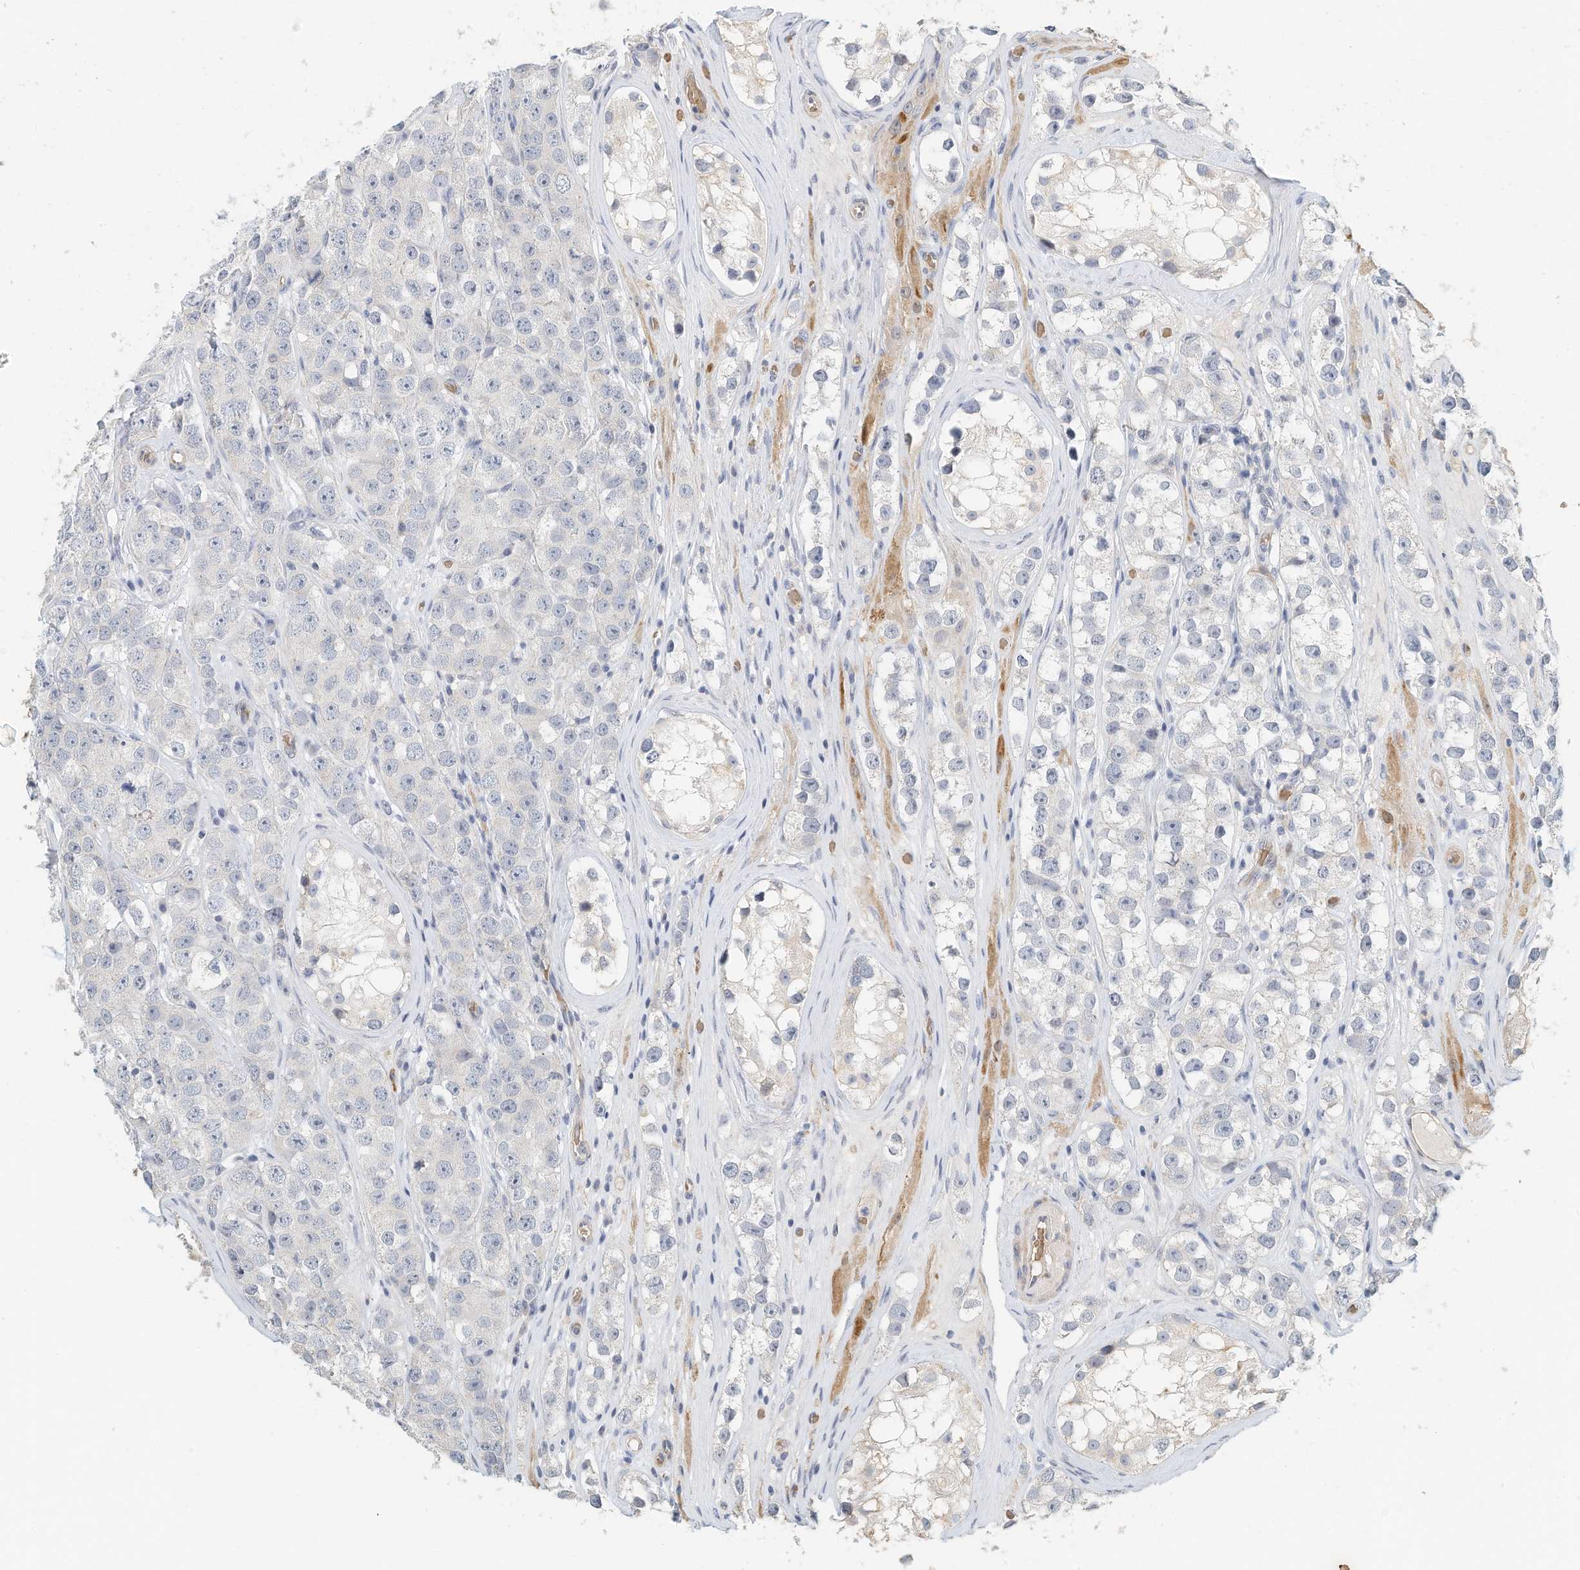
{"staining": {"intensity": "negative", "quantity": "none", "location": "none"}, "tissue": "testis cancer", "cell_type": "Tumor cells", "image_type": "cancer", "snomed": [{"axis": "morphology", "description": "Seminoma, NOS"}, {"axis": "topography", "description": "Testis"}], "caption": "There is no significant positivity in tumor cells of testis seminoma.", "gene": "RCAN3", "patient": {"sex": "male", "age": 28}}